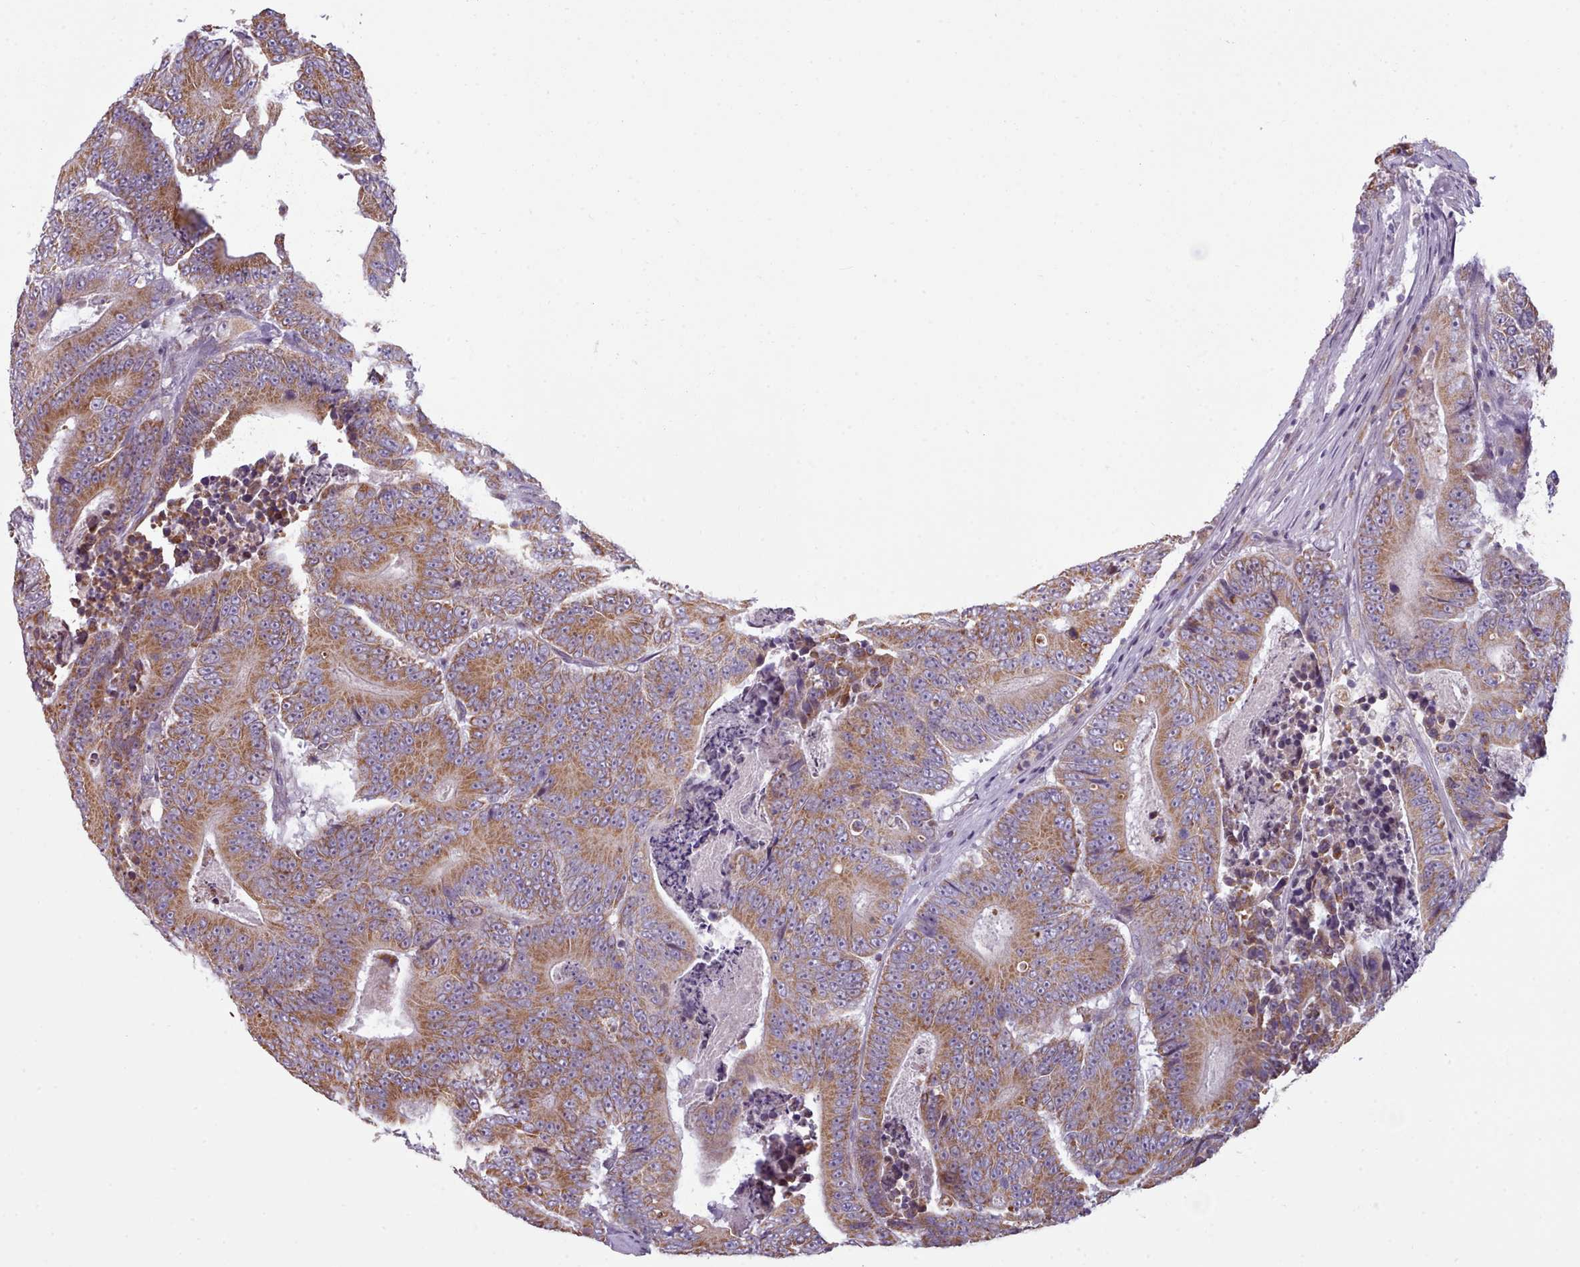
{"staining": {"intensity": "moderate", "quantity": ">75%", "location": "cytoplasmic/membranous"}, "tissue": "colorectal cancer", "cell_type": "Tumor cells", "image_type": "cancer", "snomed": [{"axis": "morphology", "description": "Adenocarcinoma, NOS"}, {"axis": "topography", "description": "Colon"}], "caption": "Colorectal adenocarcinoma stained for a protein (brown) reveals moderate cytoplasmic/membranous positive expression in about >75% of tumor cells.", "gene": "SLC52A3", "patient": {"sex": "male", "age": 83}}